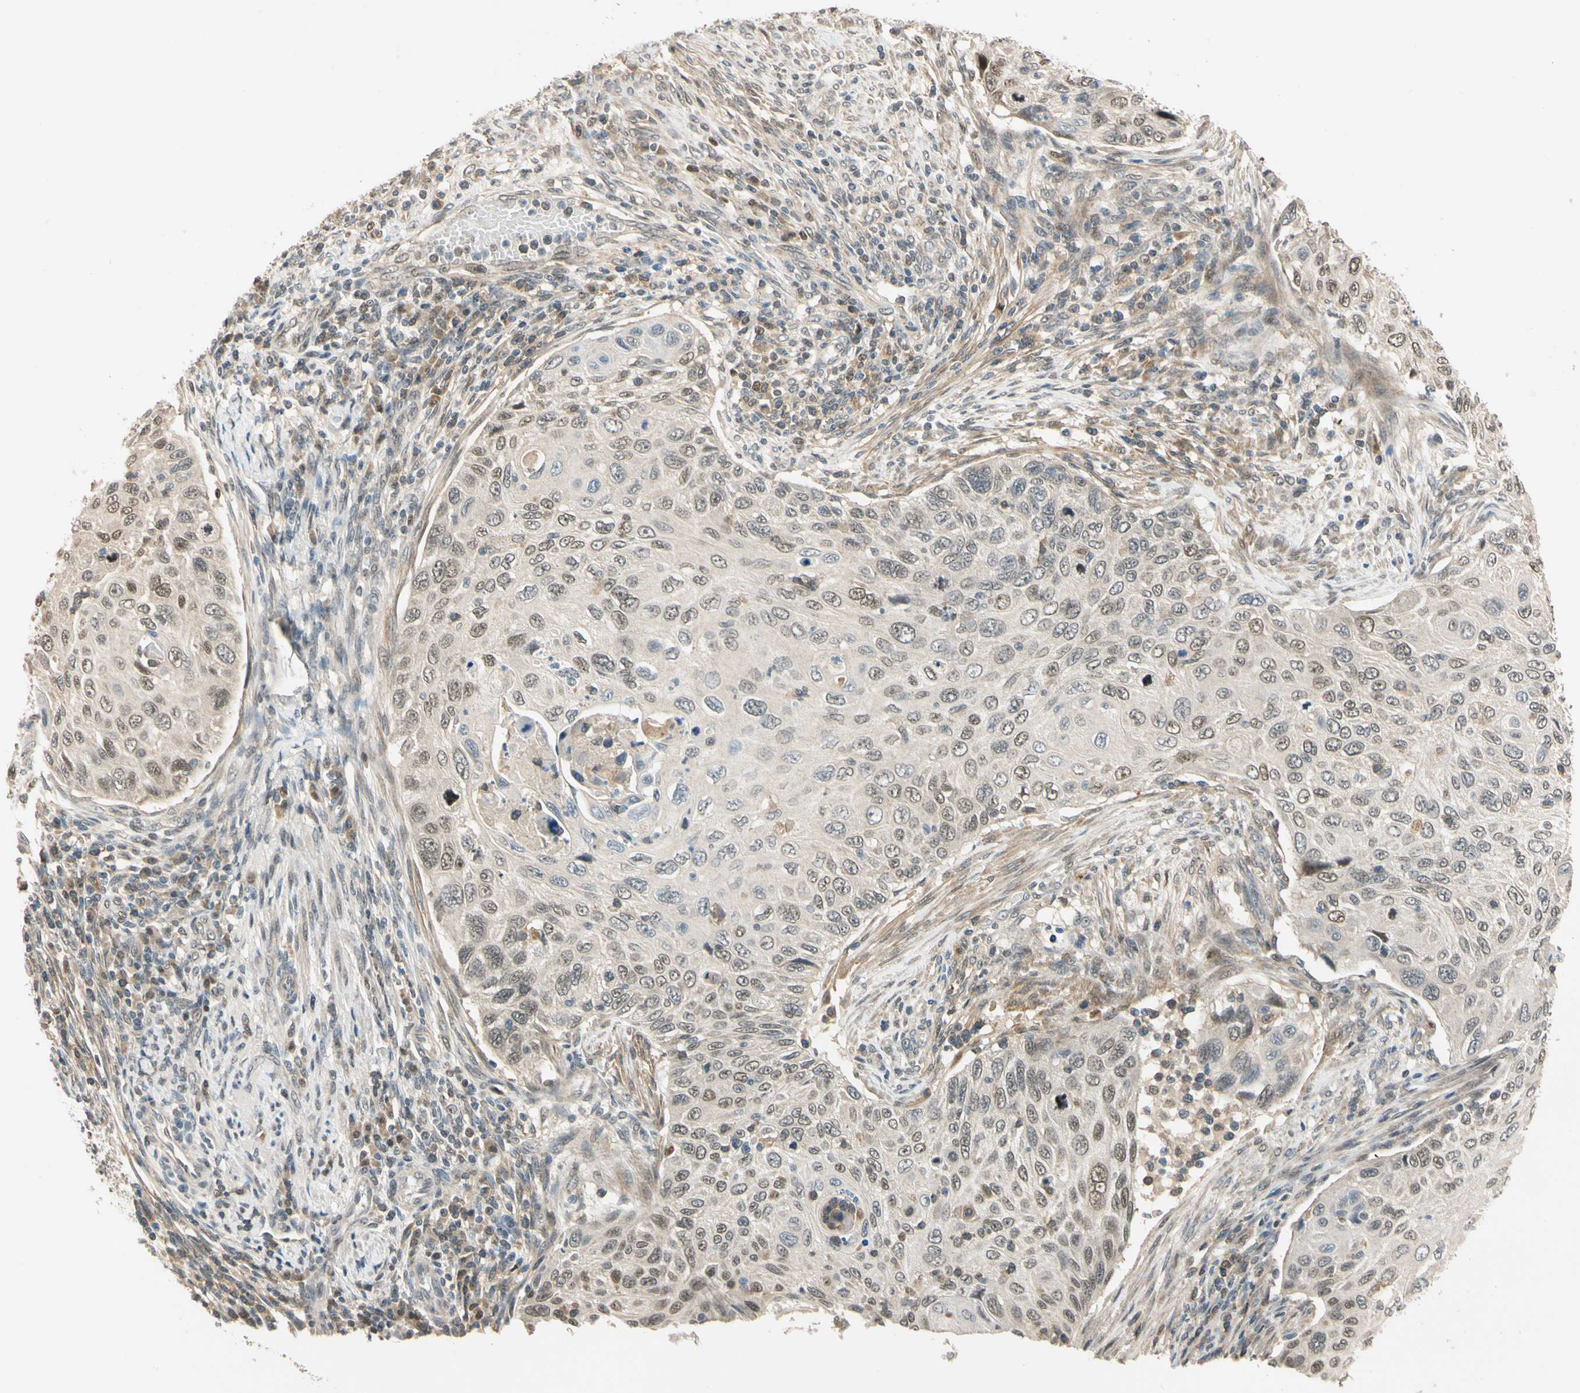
{"staining": {"intensity": "moderate", "quantity": "25%-75%", "location": "cytoplasmic/membranous,nuclear"}, "tissue": "cervical cancer", "cell_type": "Tumor cells", "image_type": "cancer", "snomed": [{"axis": "morphology", "description": "Squamous cell carcinoma, NOS"}, {"axis": "topography", "description": "Cervix"}], "caption": "IHC image of neoplastic tissue: squamous cell carcinoma (cervical) stained using IHC reveals medium levels of moderate protein expression localized specifically in the cytoplasmic/membranous and nuclear of tumor cells, appearing as a cytoplasmic/membranous and nuclear brown color.", "gene": "RIOX2", "patient": {"sex": "female", "age": 70}}